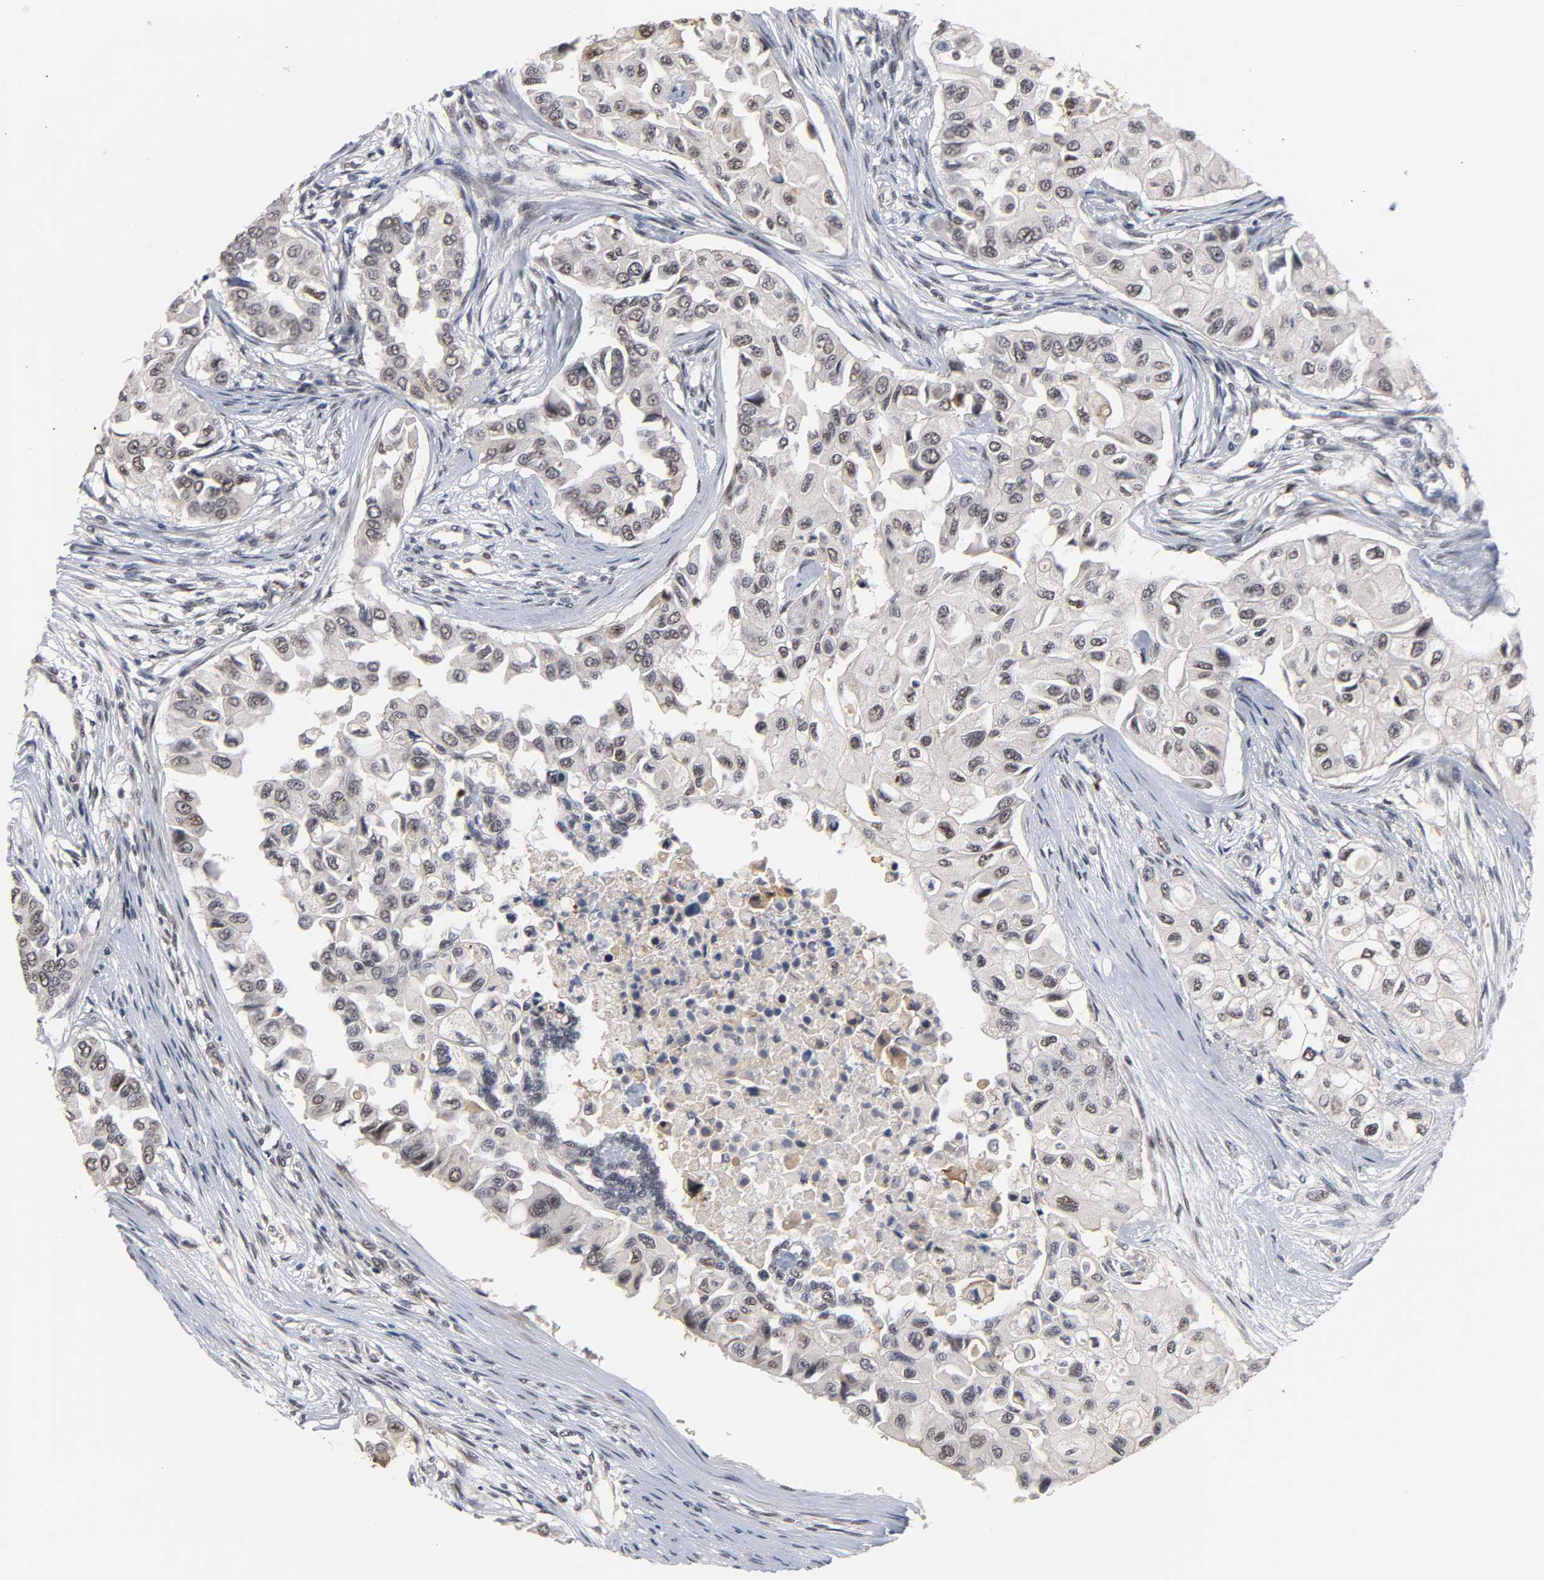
{"staining": {"intensity": "weak", "quantity": "<25%", "location": "nuclear"}, "tissue": "breast cancer", "cell_type": "Tumor cells", "image_type": "cancer", "snomed": [{"axis": "morphology", "description": "Normal tissue, NOS"}, {"axis": "morphology", "description": "Duct carcinoma"}, {"axis": "topography", "description": "Breast"}], "caption": "Tumor cells are negative for protein expression in human intraductal carcinoma (breast). The staining is performed using DAB (3,3'-diaminobenzidine) brown chromogen with nuclei counter-stained in using hematoxylin.", "gene": "RTL5", "patient": {"sex": "female", "age": 49}}